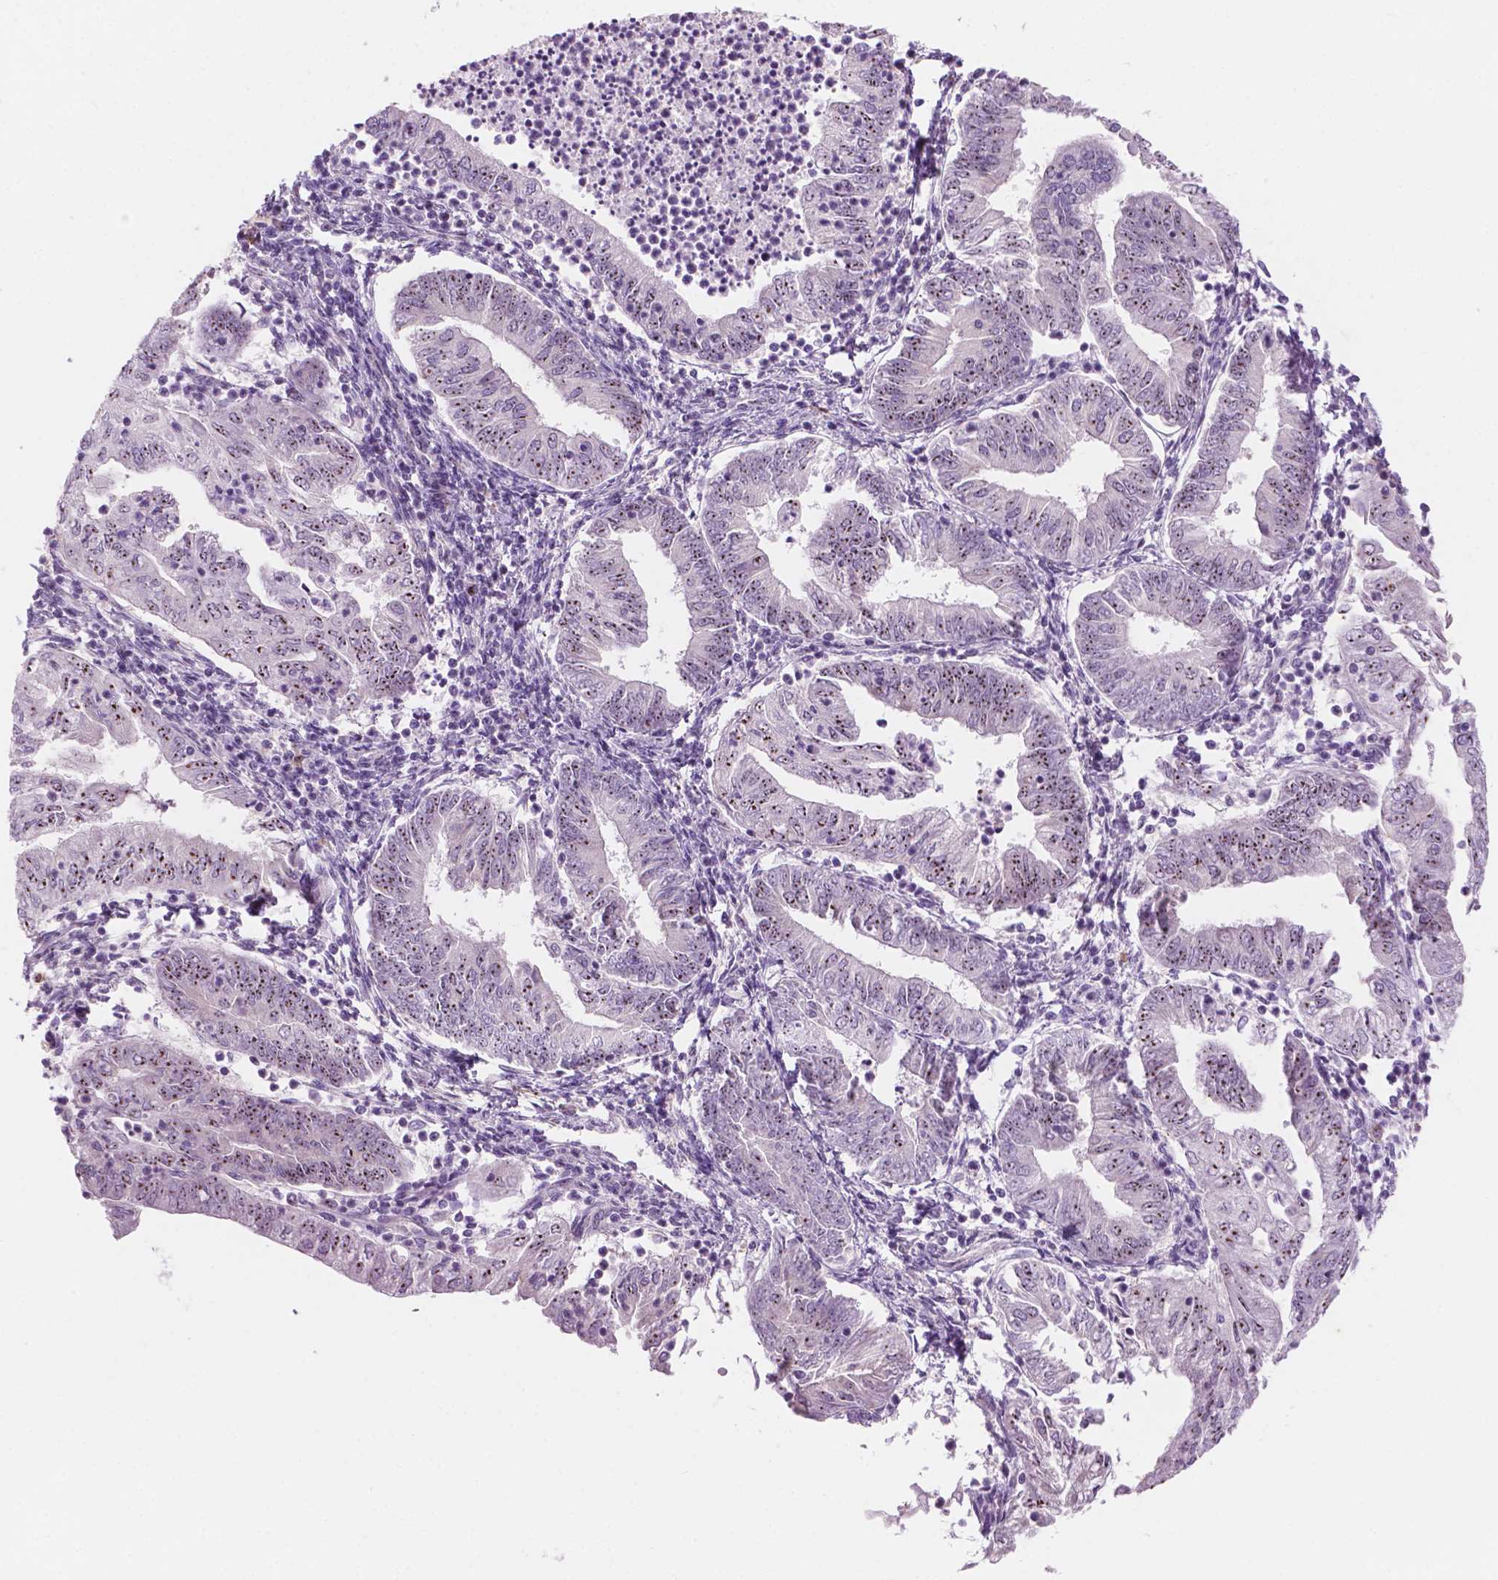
{"staining": {"intensity": "moderate", "quantity": "25%-75%", "location": "nuclear"}, "tissue": "endometrial cancer", "cell_type": "Tumor cells", "image_type": "cancer", "snomed": [{"axis": "morphology", "description": "Adenocarcinoma, NOS"}, {"axis": "topography", "description": "Endometrium"}], "caption": "Immunohistochemistry (IHC) (DAB) staining of endometrial cancer (adenocarcinoma) exhibits moderate nuclear protein expression in approximately 25%-75% of tumor cells.", "gene": "ZNF853", "patient": {"sex": "female", "age": 55}}